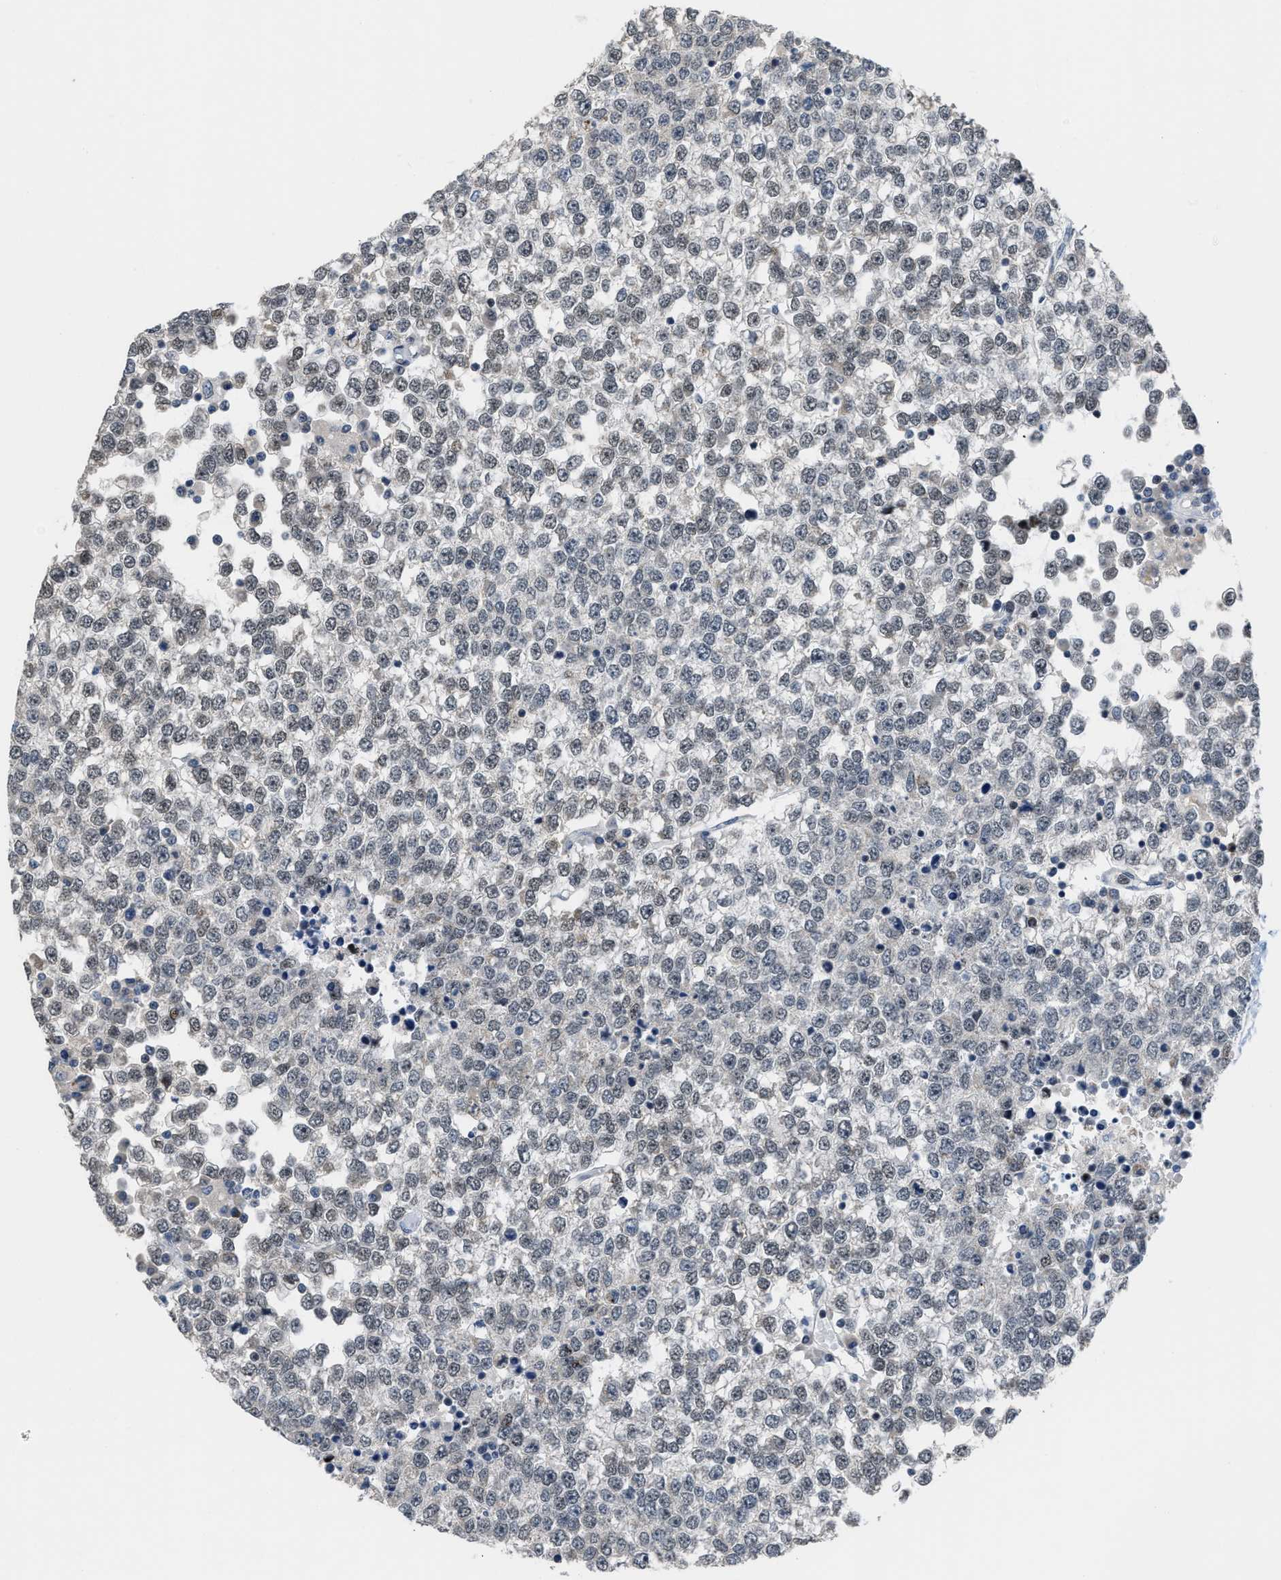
{"staining": {"intensity": "weak", "quantity": "25%-75%", "location": "nuclear"}, "tissue": "testis cancer", "cell_type": "Tumor cells", "image_type": "cancer", "snomed": [{"axis": "morphology", "description": "Seminoma, NOS"}, {"axis": "topography", "description": "Testis"}], "caption": "Weak nuclear expression is identified in approximately 25%-75% of tumor cells in seminoma (testis).", "gene": "SETDB1", "patient": {"sex": "male", "age": 65}}